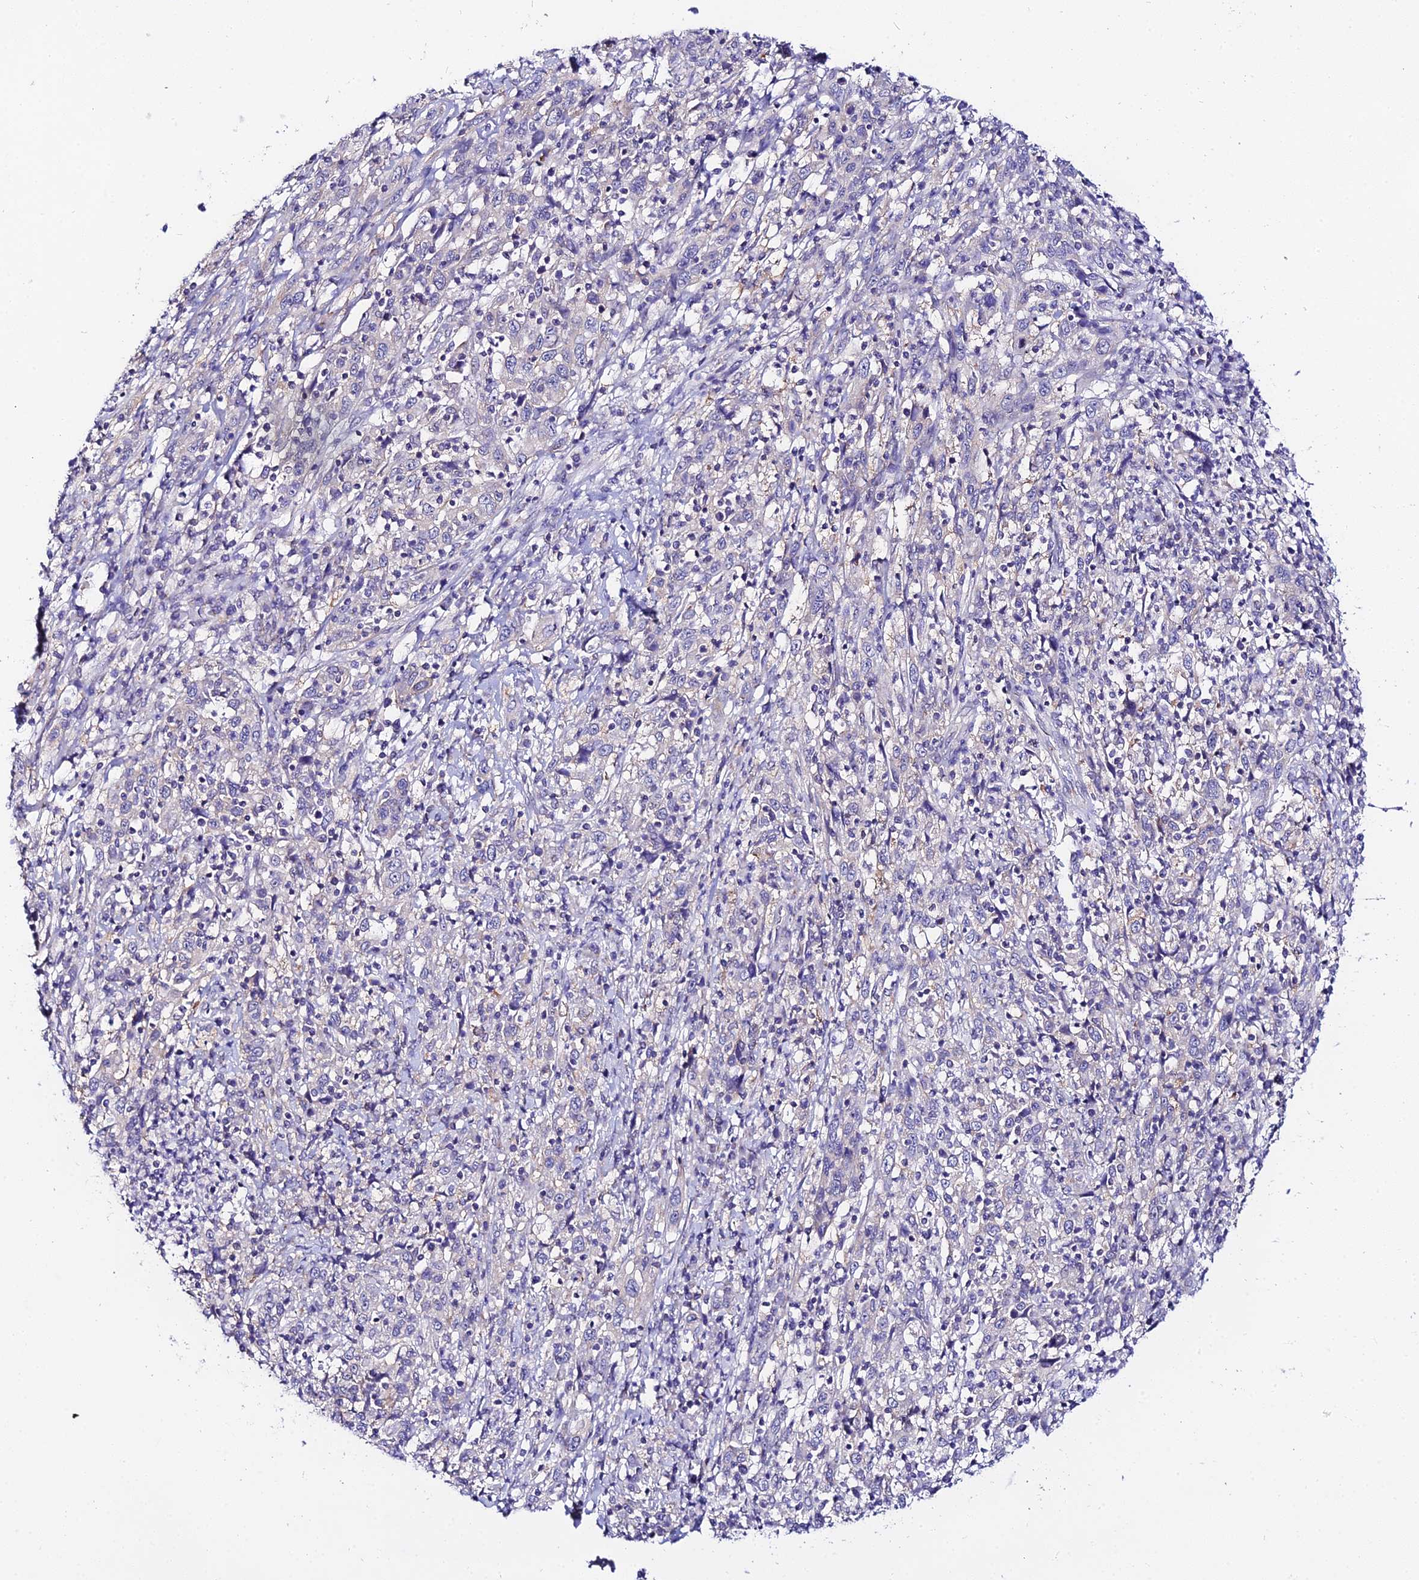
{"staining": {"intensity": "negative", "quantity": "none", "location": "none"}, "tissue": "cervical cancer", "cell_type": "Tumor cells", "image_type": "cancer", "snomed": [{"axis": "morphology", "description": "Squamous cell carcinoma, NOS"}, {"axis": "topography", "description": "Cervix"}], "caption": "The histopathology image displays no significant expression in tumor cells of cervical cancer (squamous cell carcinoma).", "gene": "ATG16L2", "patient": {"sex": "female", "age": 46}}